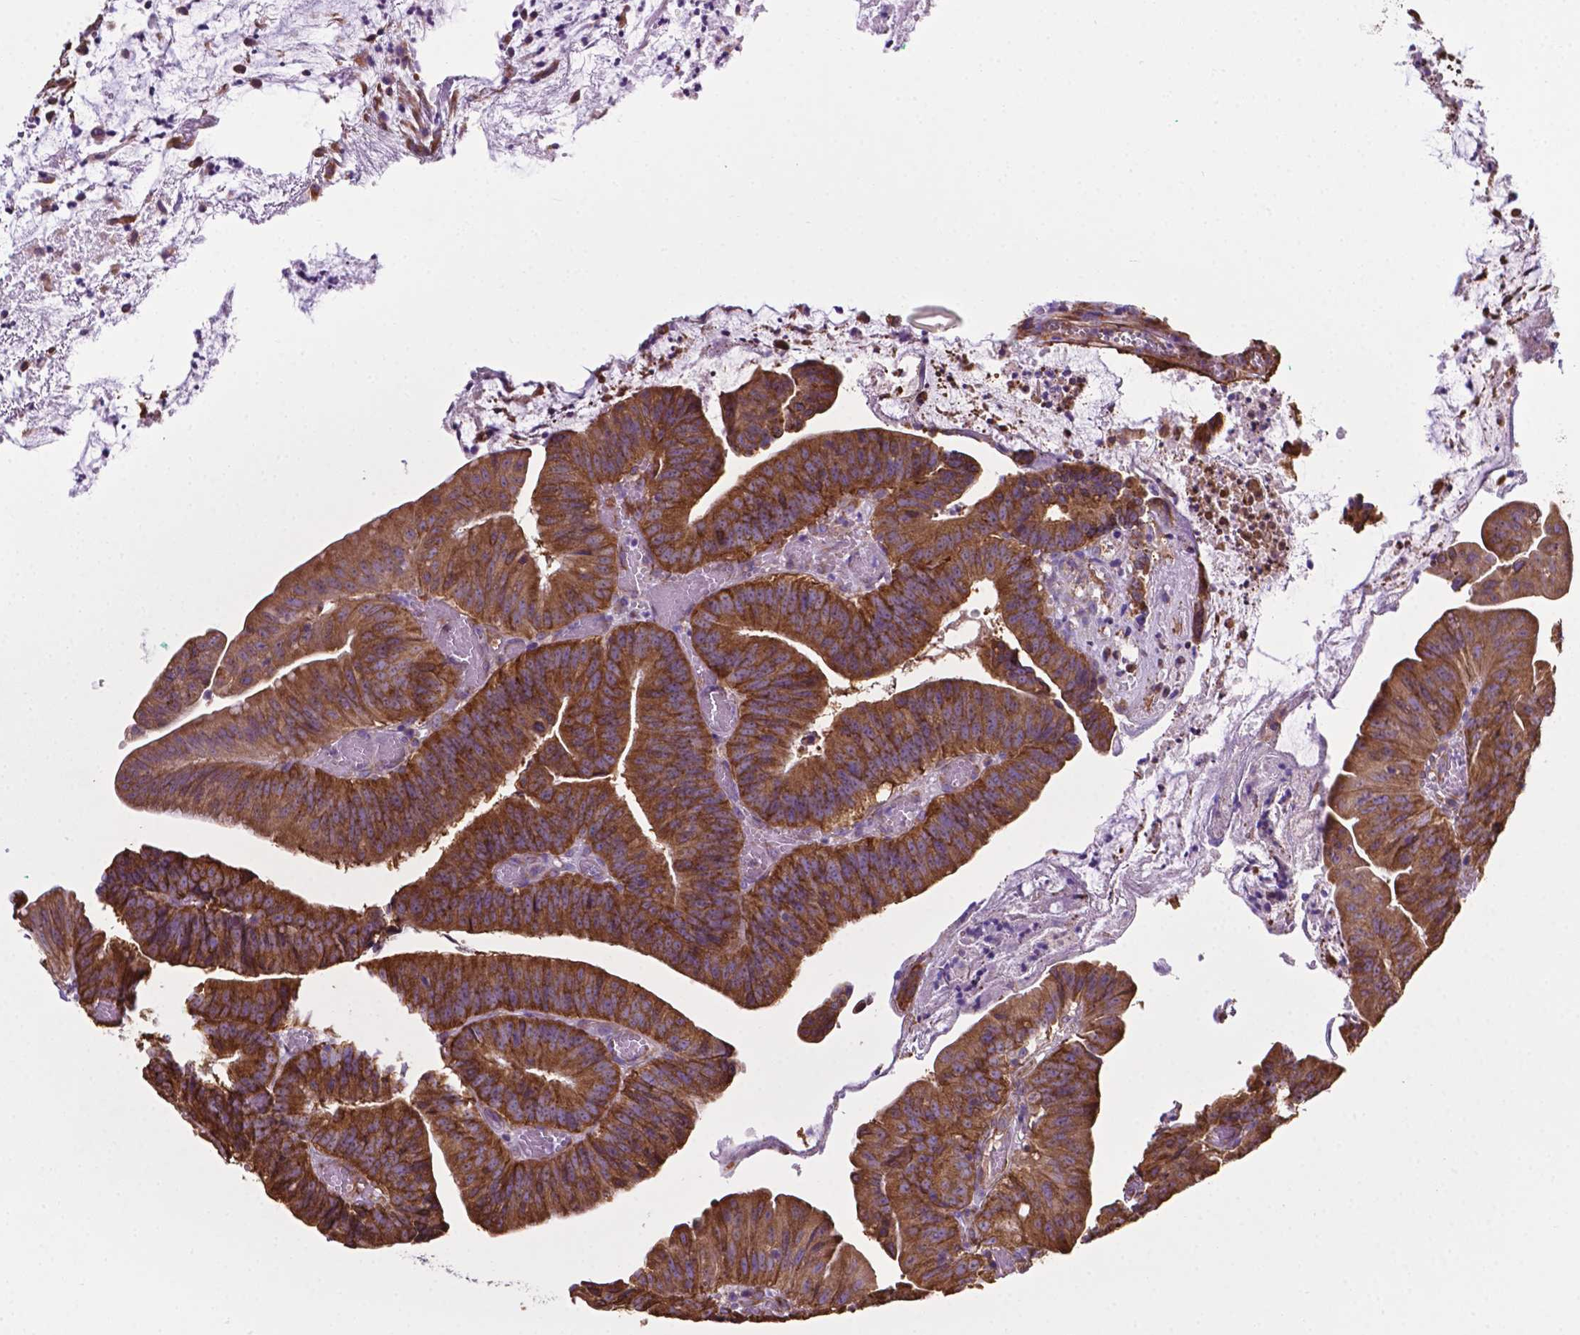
{"staining": {"intensity": "strong", "quantity": ">75%", "location": "cytoplasmic/membranous"}, "tissue": "colorectal cancer", "cell_type": "Tumor cells", "image_type": "cancer", "snomed": [{"axis": "morphology", "description": "Adenocarcinoma, NOS"}, {"axis": "topography", "description": "Colon"}], "caption": "The photomicrograph reveals a brown stain indicating the presence of a protein in the cytoplasmic/membranous of tumor cells in colorectal cancer.", "gene": "RPL29", "patient": {"sex": "female", "age": 78}}